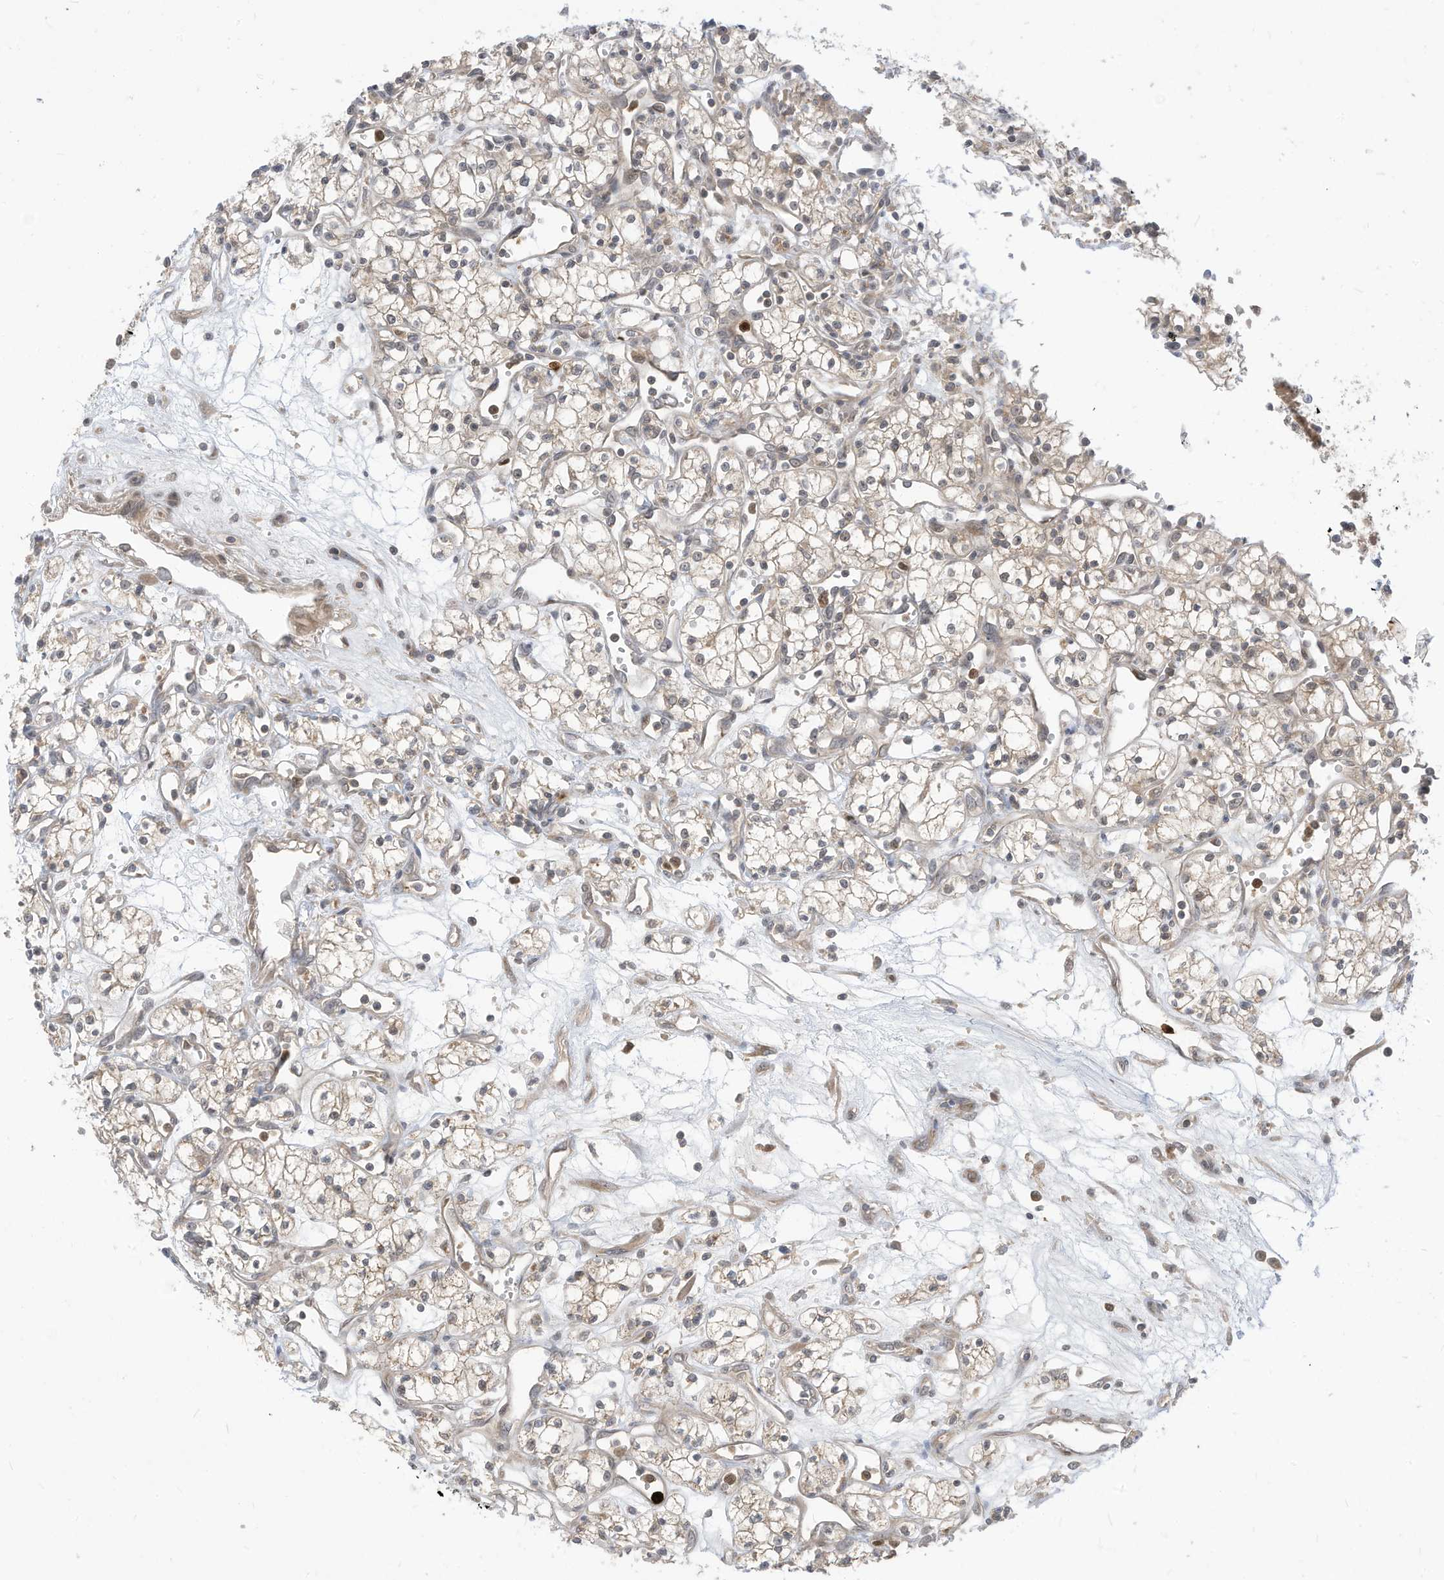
{"staining": {"intensity": "negative", "quantity": "none", "location": "none"}, "tissue": "renal cancer", "cell_type": "Tumor cells", "image_type": "cancer", "snomed": [{"axis": "morphology", "description": "Adenocarcinoma, NOS"}, {"axis": "topography", "description": "Kidney"}], "caption": "DAB (3,3'-diaminobenzidine) immunohistochemical staining of human renal adenocarcinoma reveals no significant positivity in tumor cells. (DAB (3,3'-diaminobenzidine) immunohistochemistry with hematoxylin counter stain).", "gene": "CNKSR1", "patient": {"sex": "male", "age": 59}}